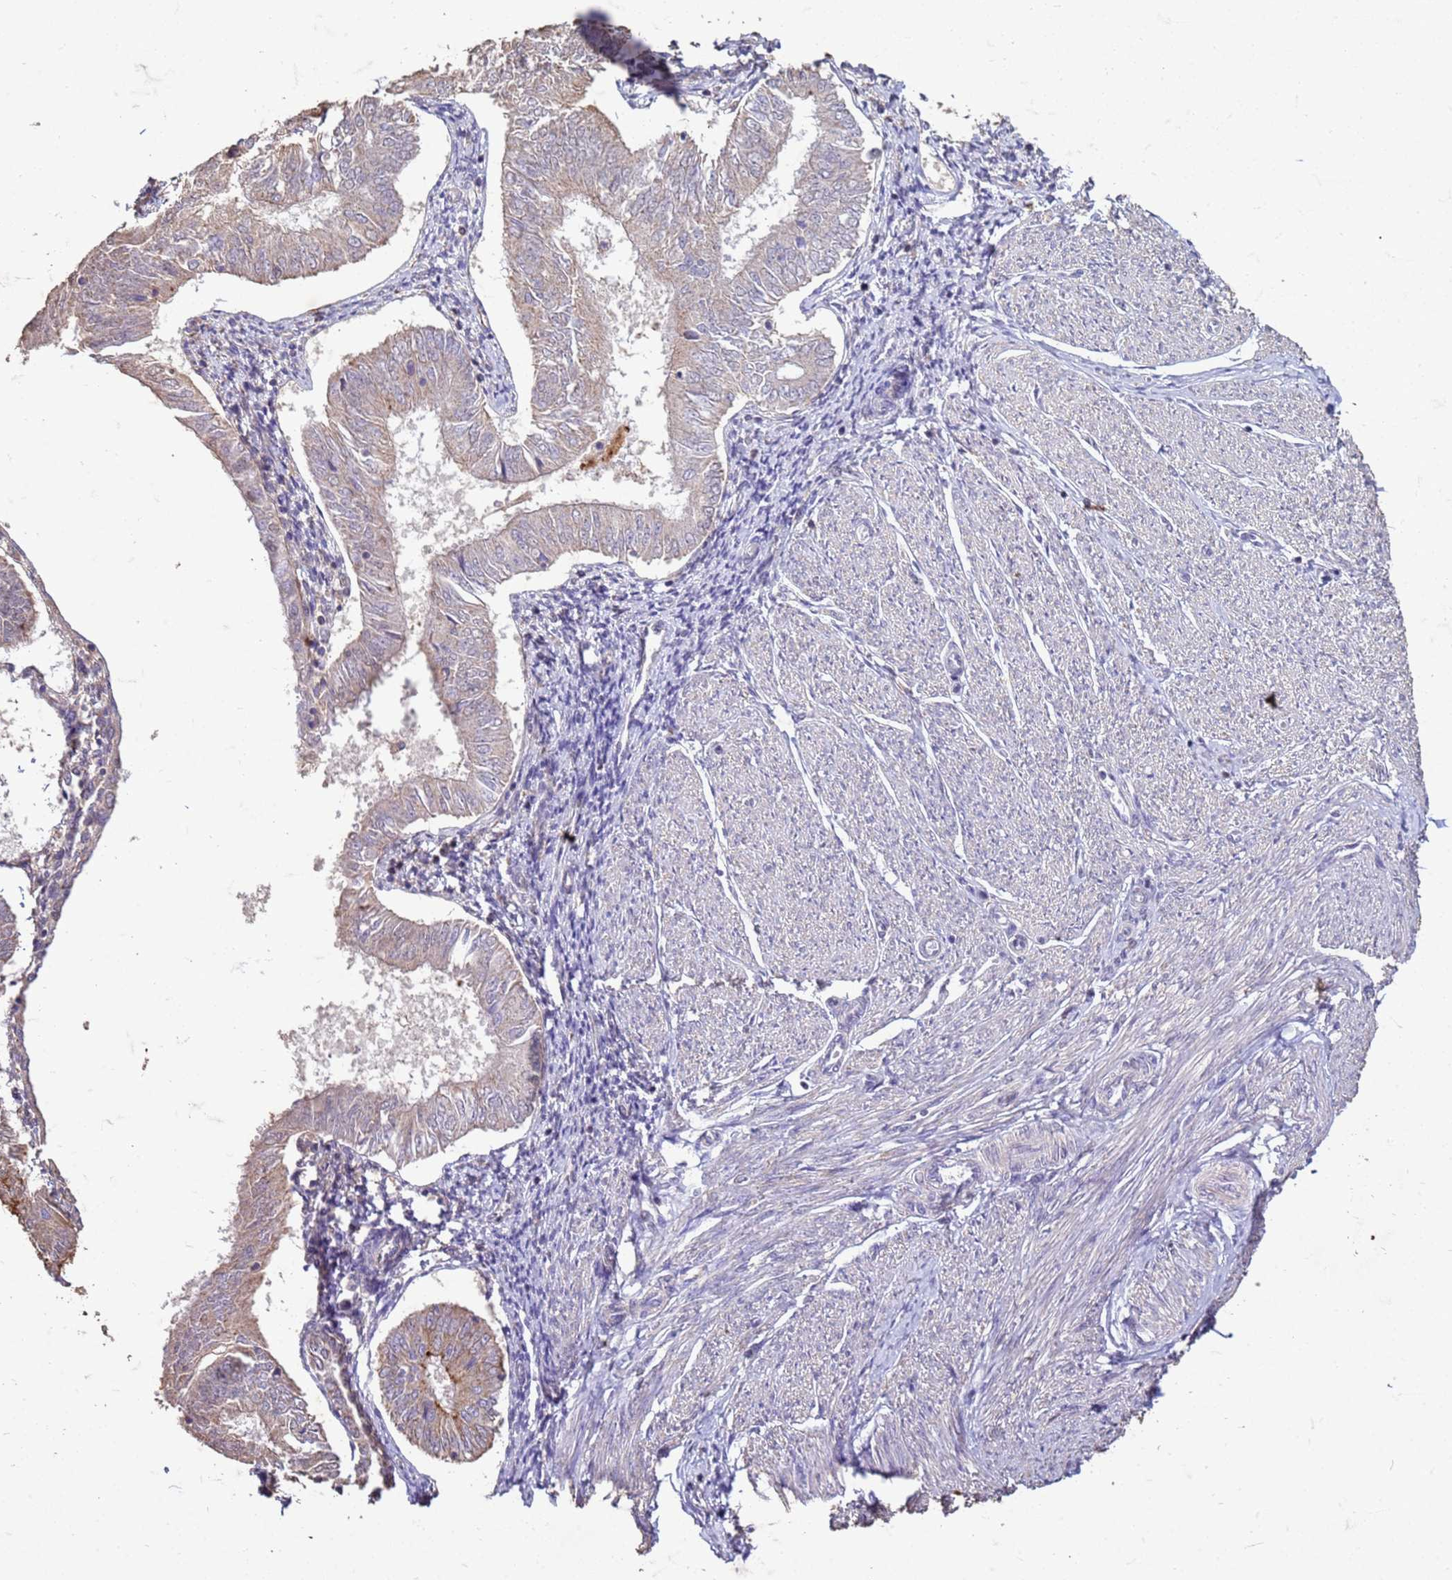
{"staining": {"intensity": "weak", "quantity": "<25%", "location": "cytoplasmic/membranous"}, "tissue": "endometrial cancer", "cell_type": "Tumor cells", "image_type": "cancer", "snomed": [{"axis": "morphology", "description": "Adenocarcinoma, NOS"}, {"axis": "topography", "description": "Endometrium"}], "caption": "Human endometrial adenocarcinoma stained for a protein using IHC exhibits no expression in tumor cells.", "gene": "SLC25A15", "patient": {"sex": "female", "age": 58}}